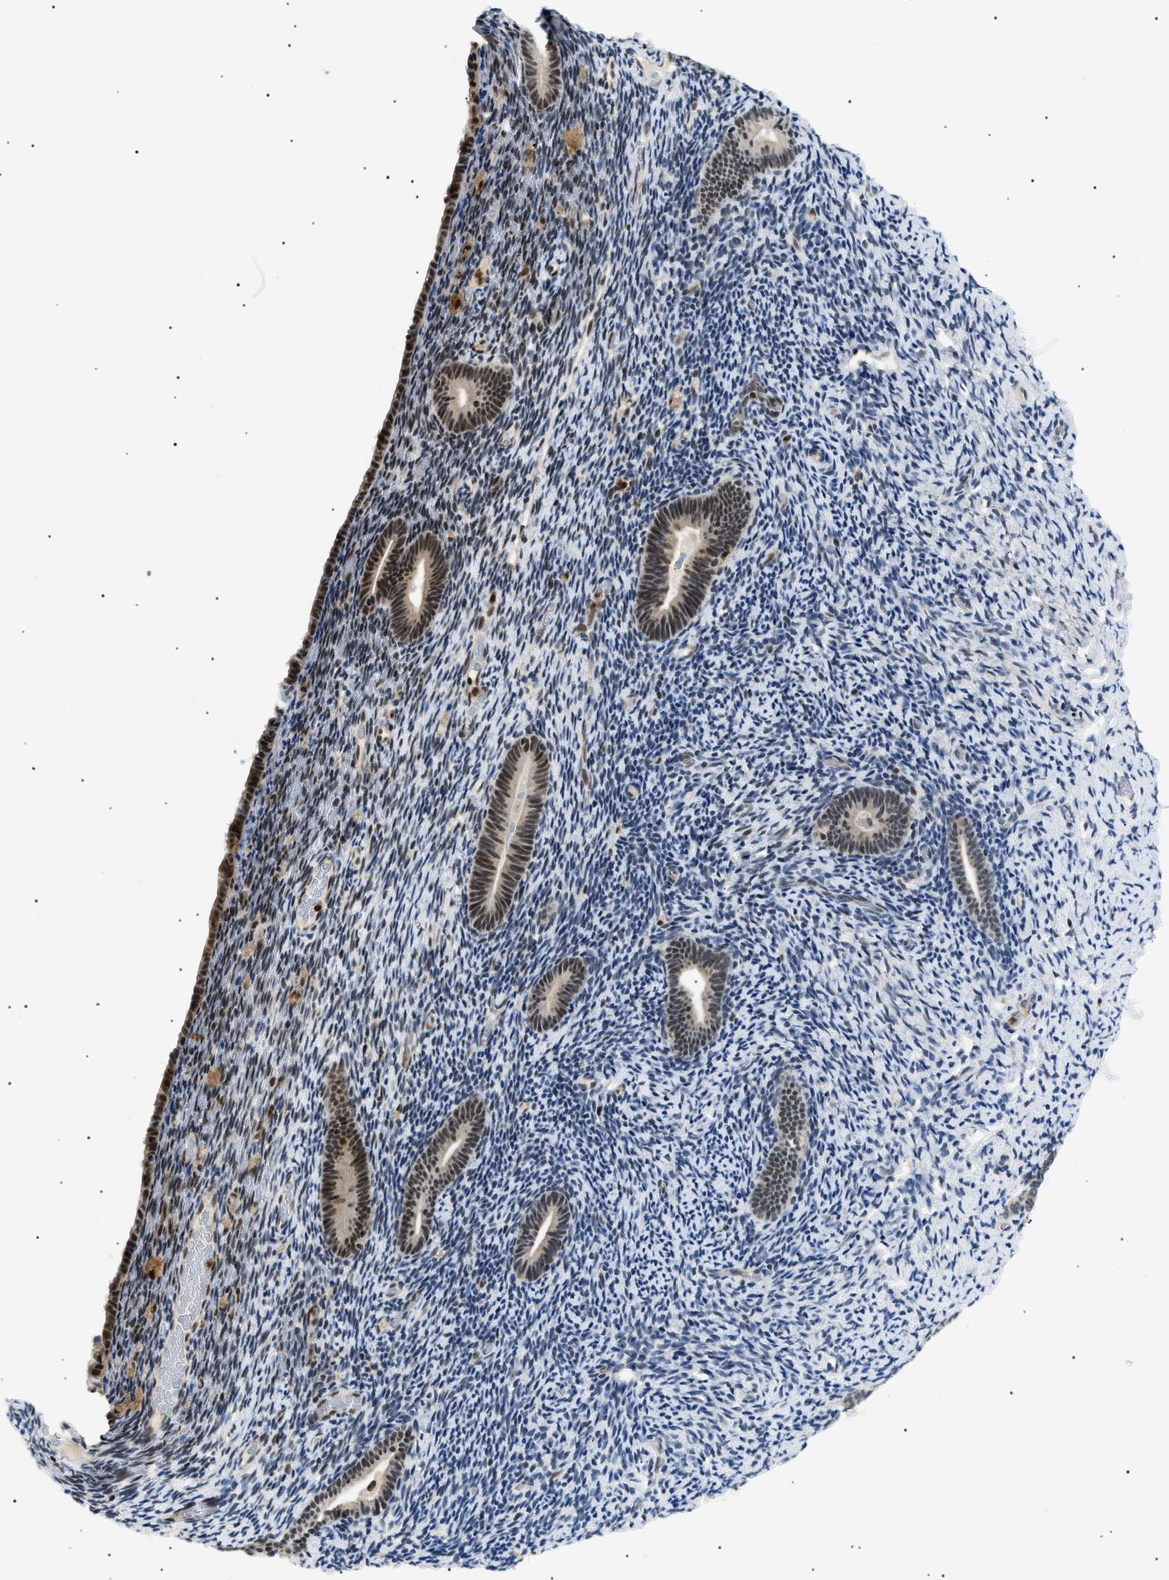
{"staining": {"intensity": "negative", "quantity": "none", "location": "none"}, "tissue": "endometrium", "cell_type": "Cells in endometrial stroma", "image_type": "normal", "snomed": [{"axis": "morphology", "description": "Normal tissue, NOS"}, {"axis": "topography", "description": "Endometrium"}], "caption": "This is a histopathology image of immunohistochemistry (IHC) staining of benign endometrium, which shows no positivity in cells in endometrial stroma.", "gene": "RBM15", "patient": {"sex": "female", "age": 51}}